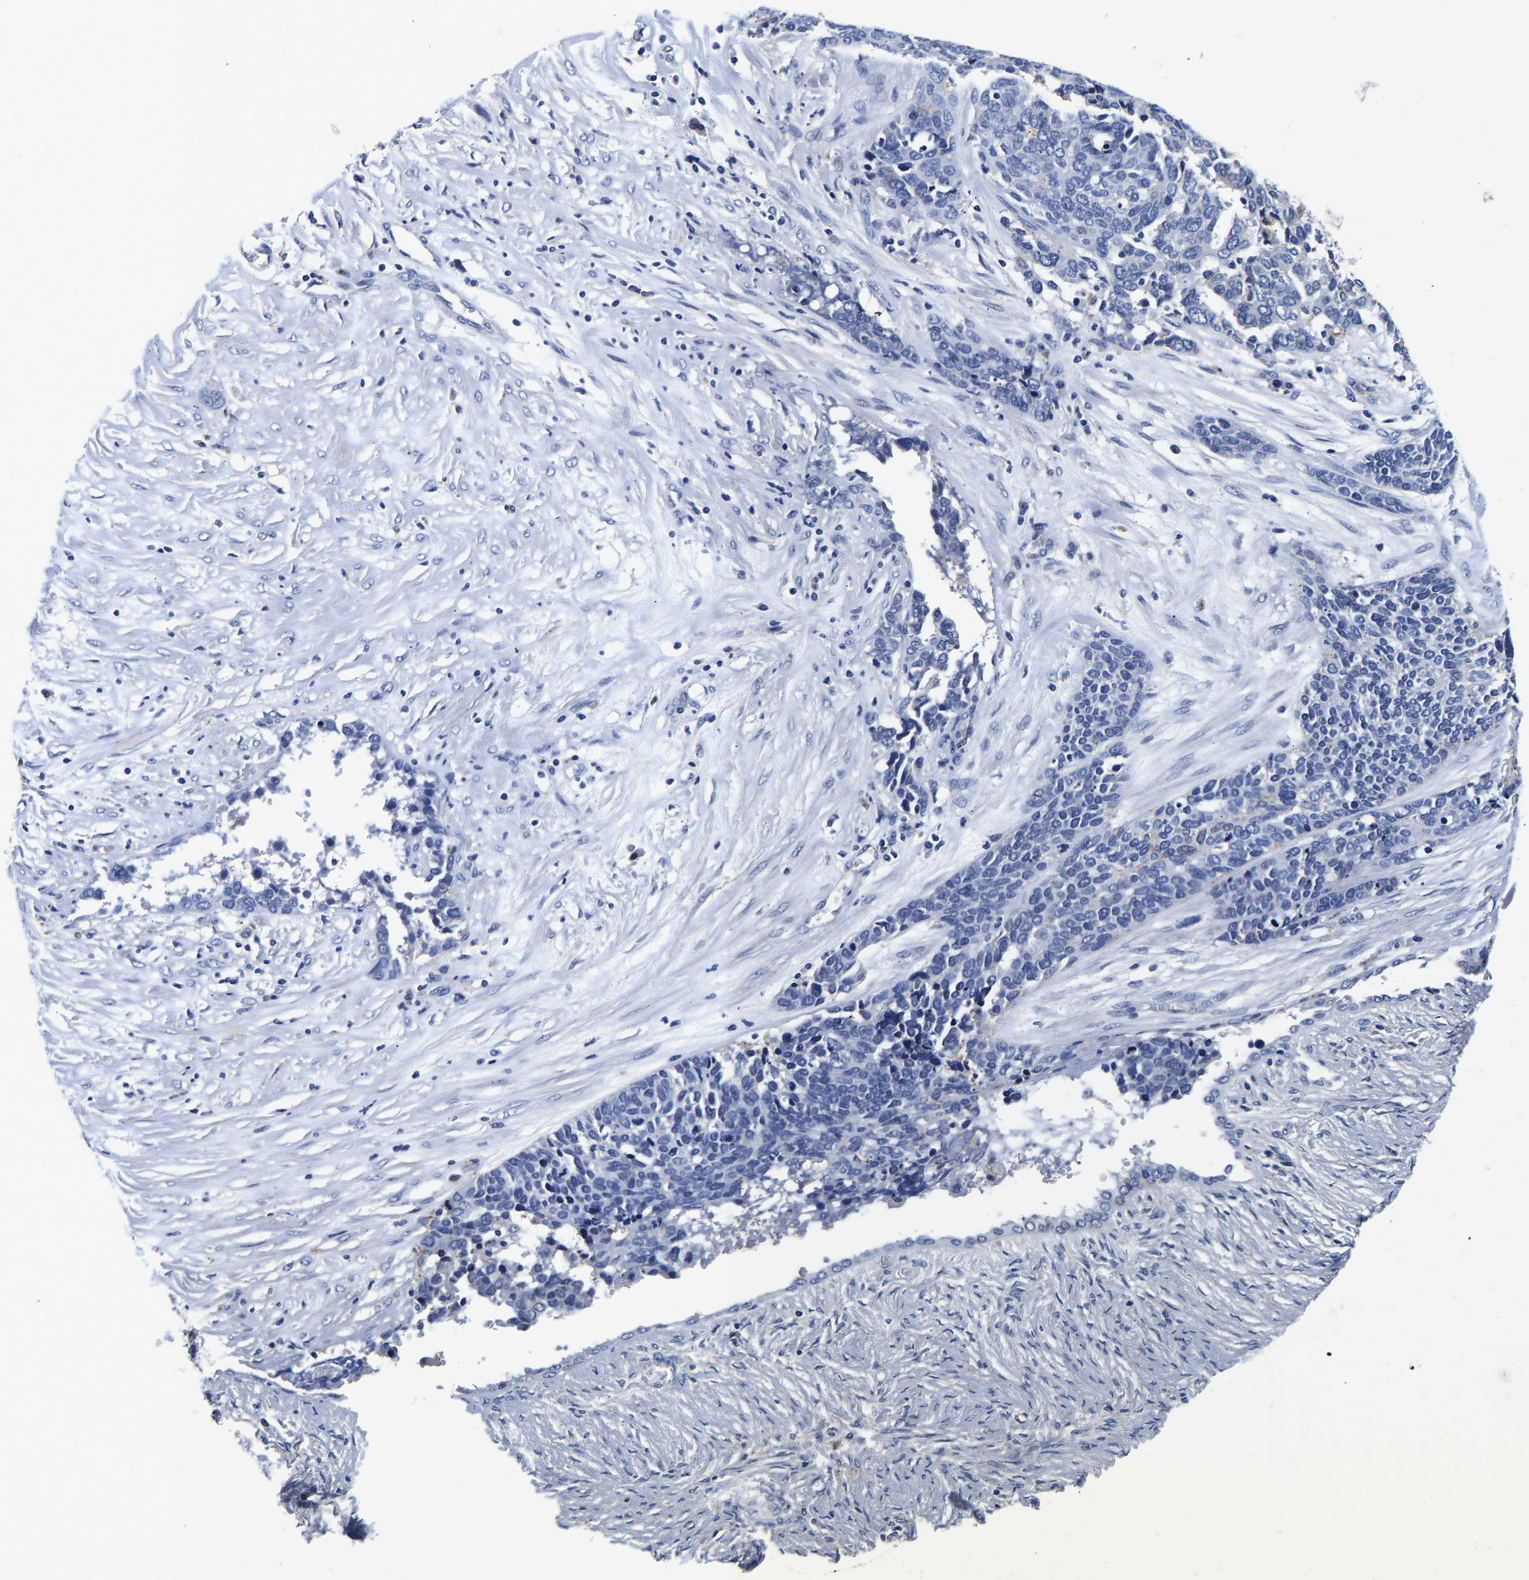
{"staining": {"intensity": "negative", "quantity": "none", "location": "none"}, "tissue": "ovarian cancer", "cell_type": "Tumor cells", "image_type": "cancer", "snomed": [{"axis": "morphology", "description": "Cystadenocarcinoma, serous, NOS"}, {"axis": "topography", "description": "Ovary"}], "caption": "An image of human ovarian cancer (serous cystadenocarcinoma) is negative for staining in tumor cells.", "gene": "GRN", "patient": {"sex": "female", "age": 44}}